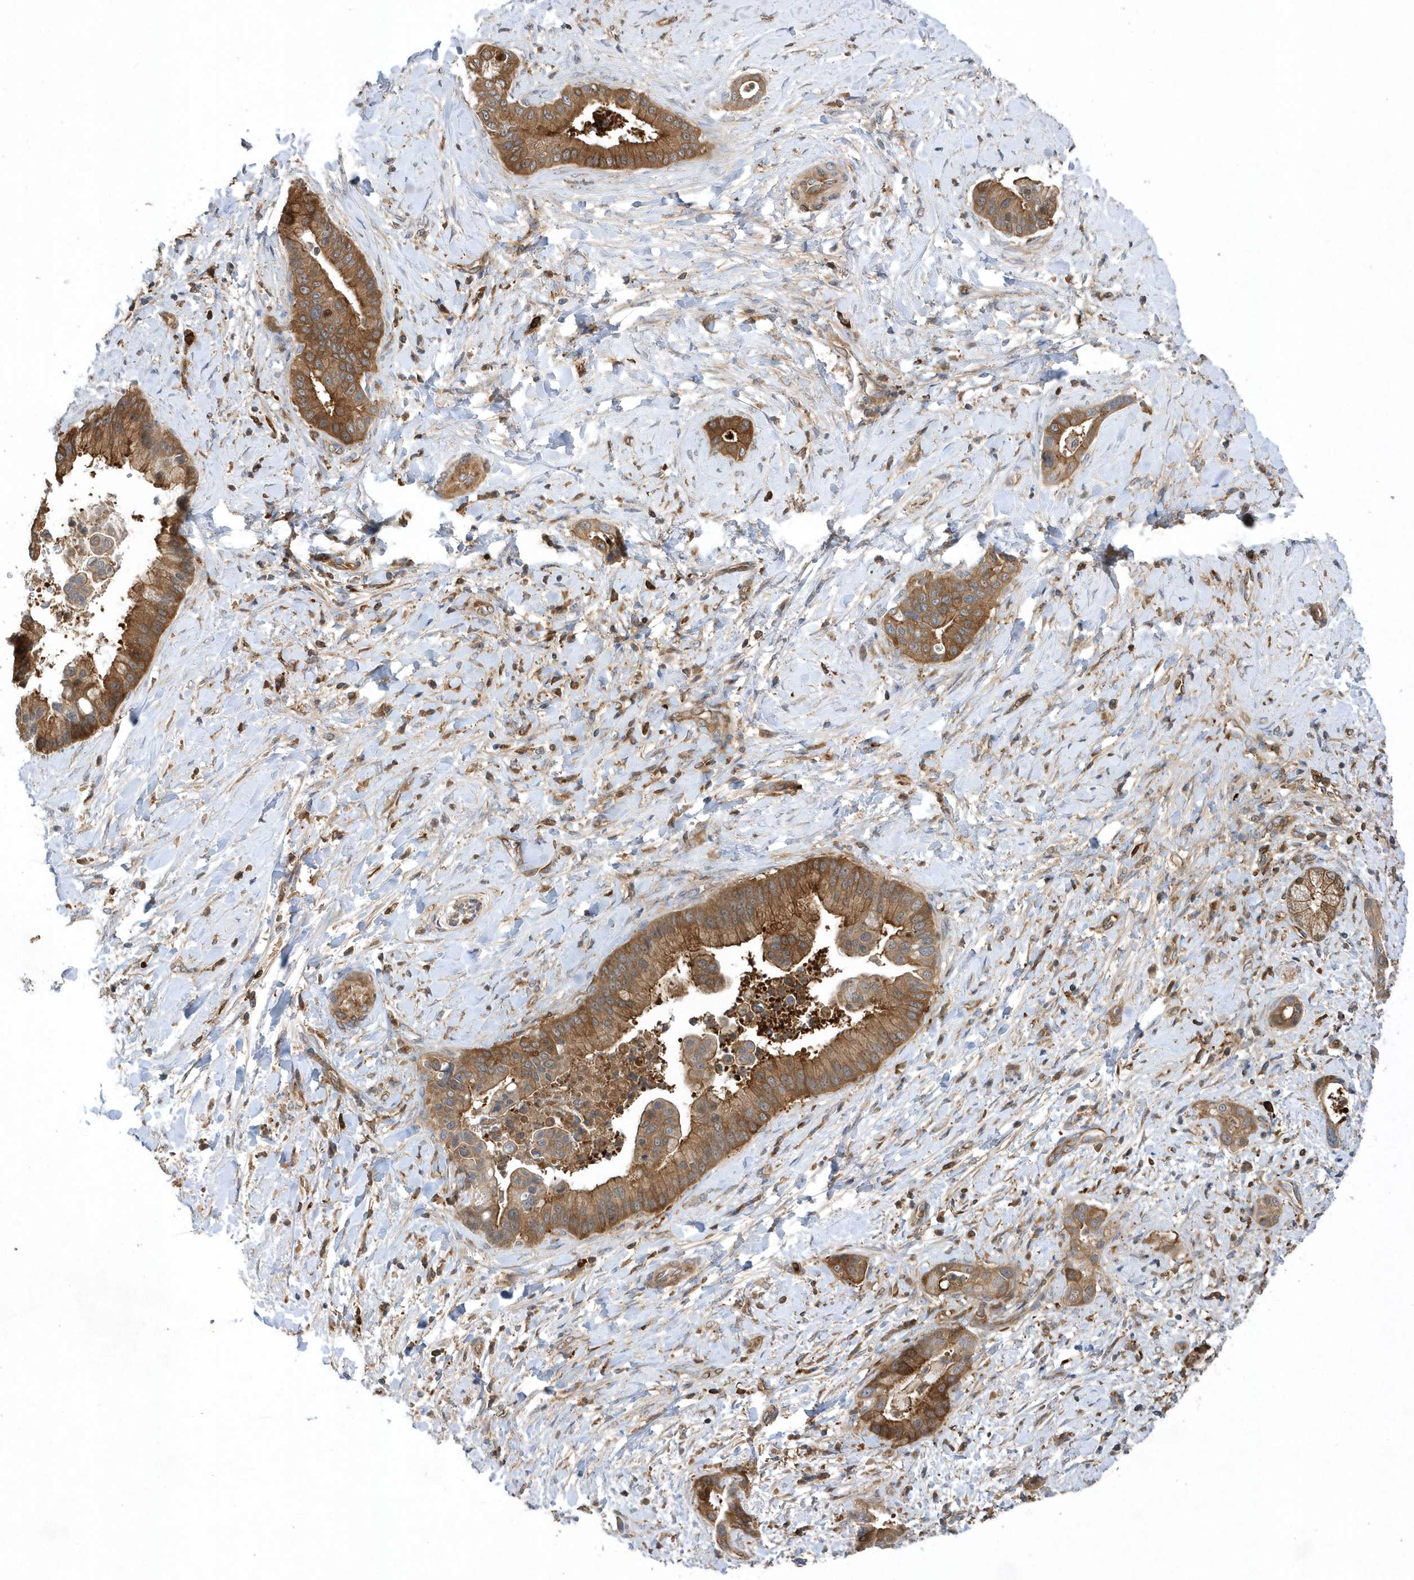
{"staining": {"intensity": "moderate", "quantity": ">75%", "location": "cytoplasmic/membranous"}, "tissue": "liver cancer", "cell_type": "Tumor cells", "image_type": "cancer", "snomed": [{"axis": "morphology", "description": "Cholangiocarcinoma"}, {"axis": "topography", "description": "Liver"}], "caption": "A brown stain highlights moderate cytoplasmic/membranous positivity of a protein in liver cancer (cholangiocarcinoma) tumor cells. (brown staining indicates protein expression, while blue staining denotes nuclei).", "gene": "PAICS", "patient": {"sex": "female", "age": 54}}